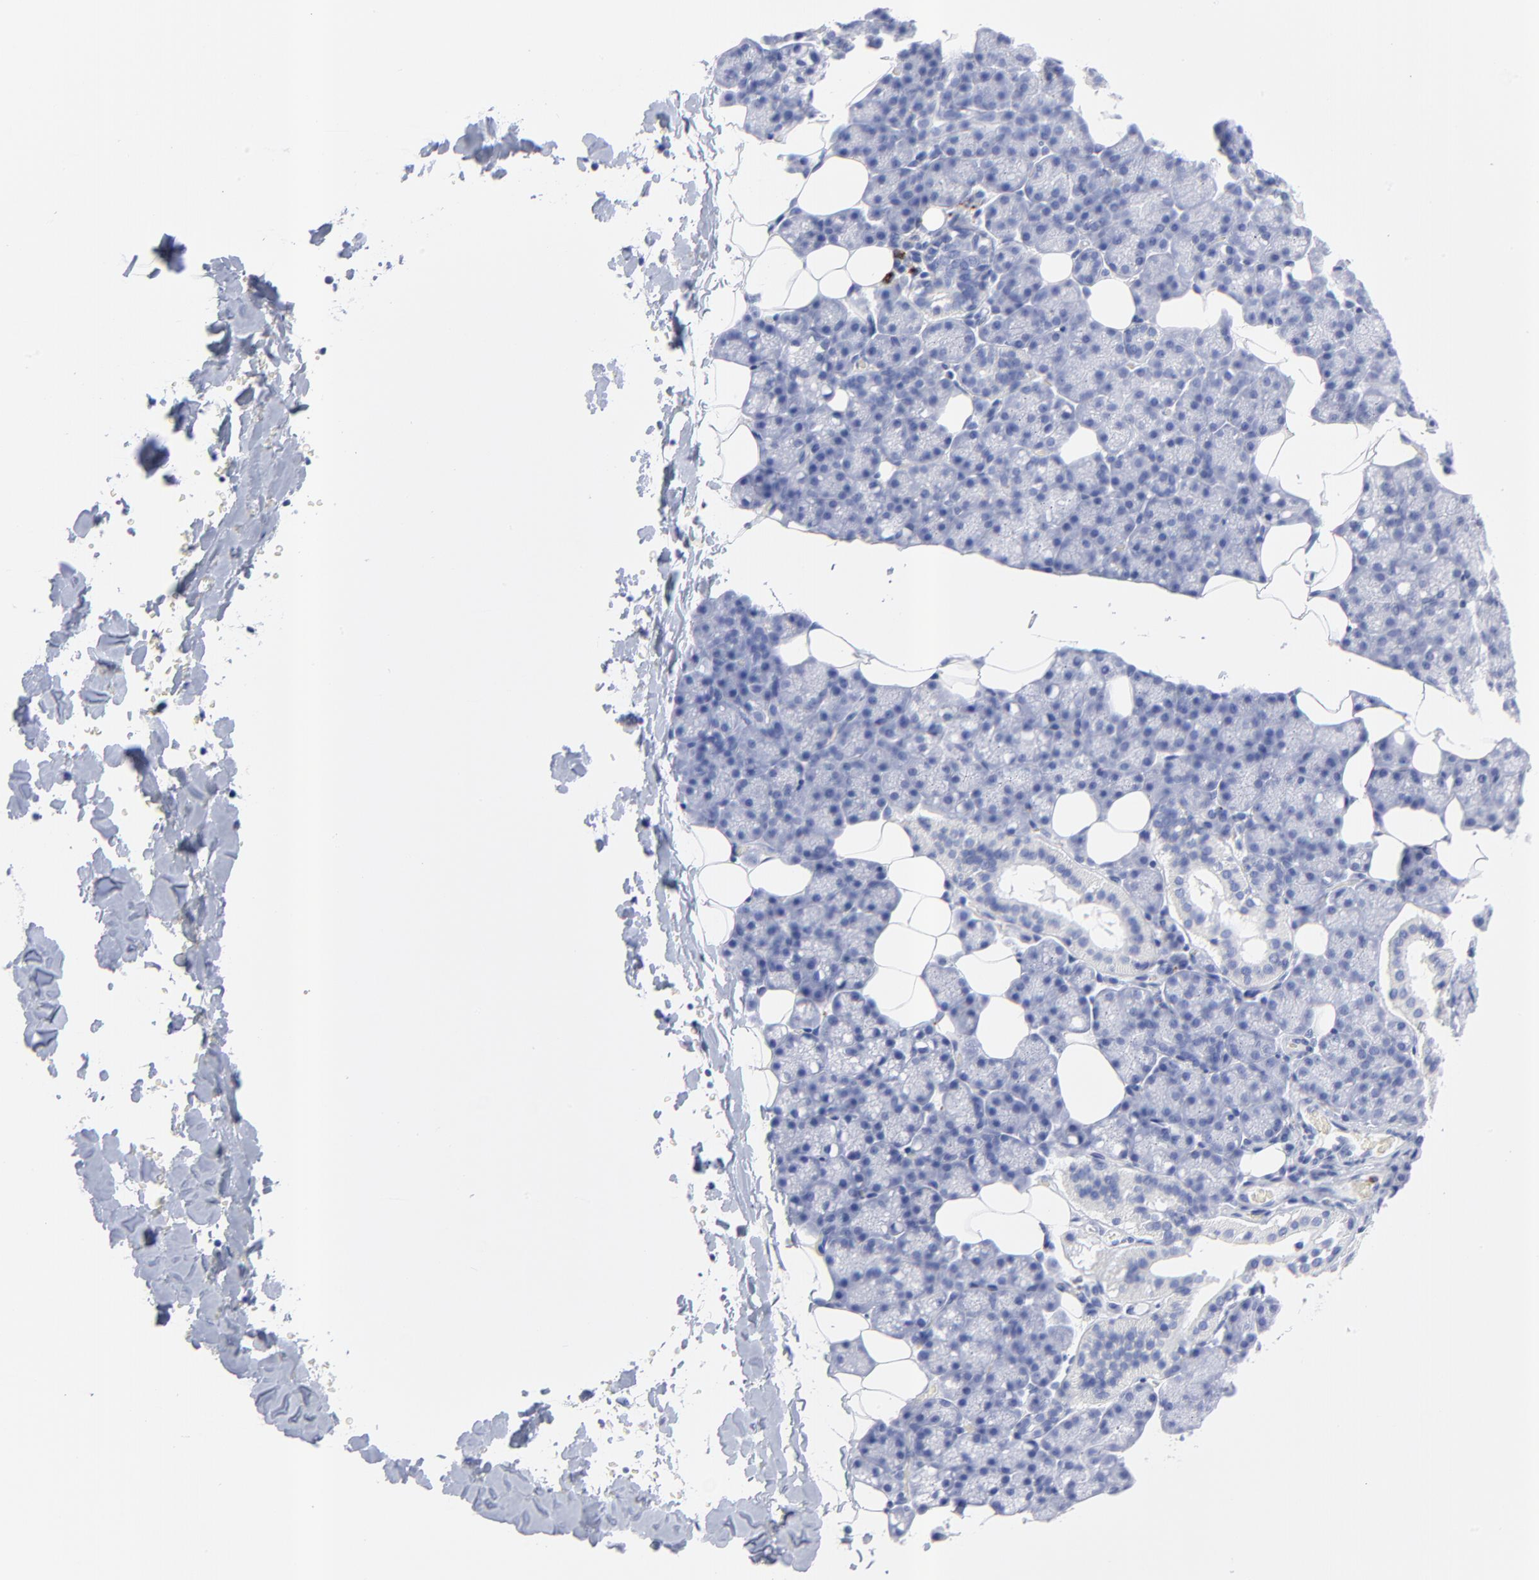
{"staining": {"intensity": "negative", "quantity": "none", "location": "none"}, "tissue": "salivary gland", "cell_type": "Glandular cells", "image_type": "normal", "snomed": [{"axis": "morphology", "description": "Normal tissue, NOS"}, {"axis": "topography", "description": "Lymph node"}, {"axis": "topography", "description": "Salivary gland"}], "caption": "This is a micrograph of immunohistochemistry staining of unremarkable salivary gland, which shows no staining in glandular cells. (Immunohistochemistry (ihc), brightfield microscopy, high magnification).", "gene": "CPVL", "patient": {"sex": "male", "age": 8}}